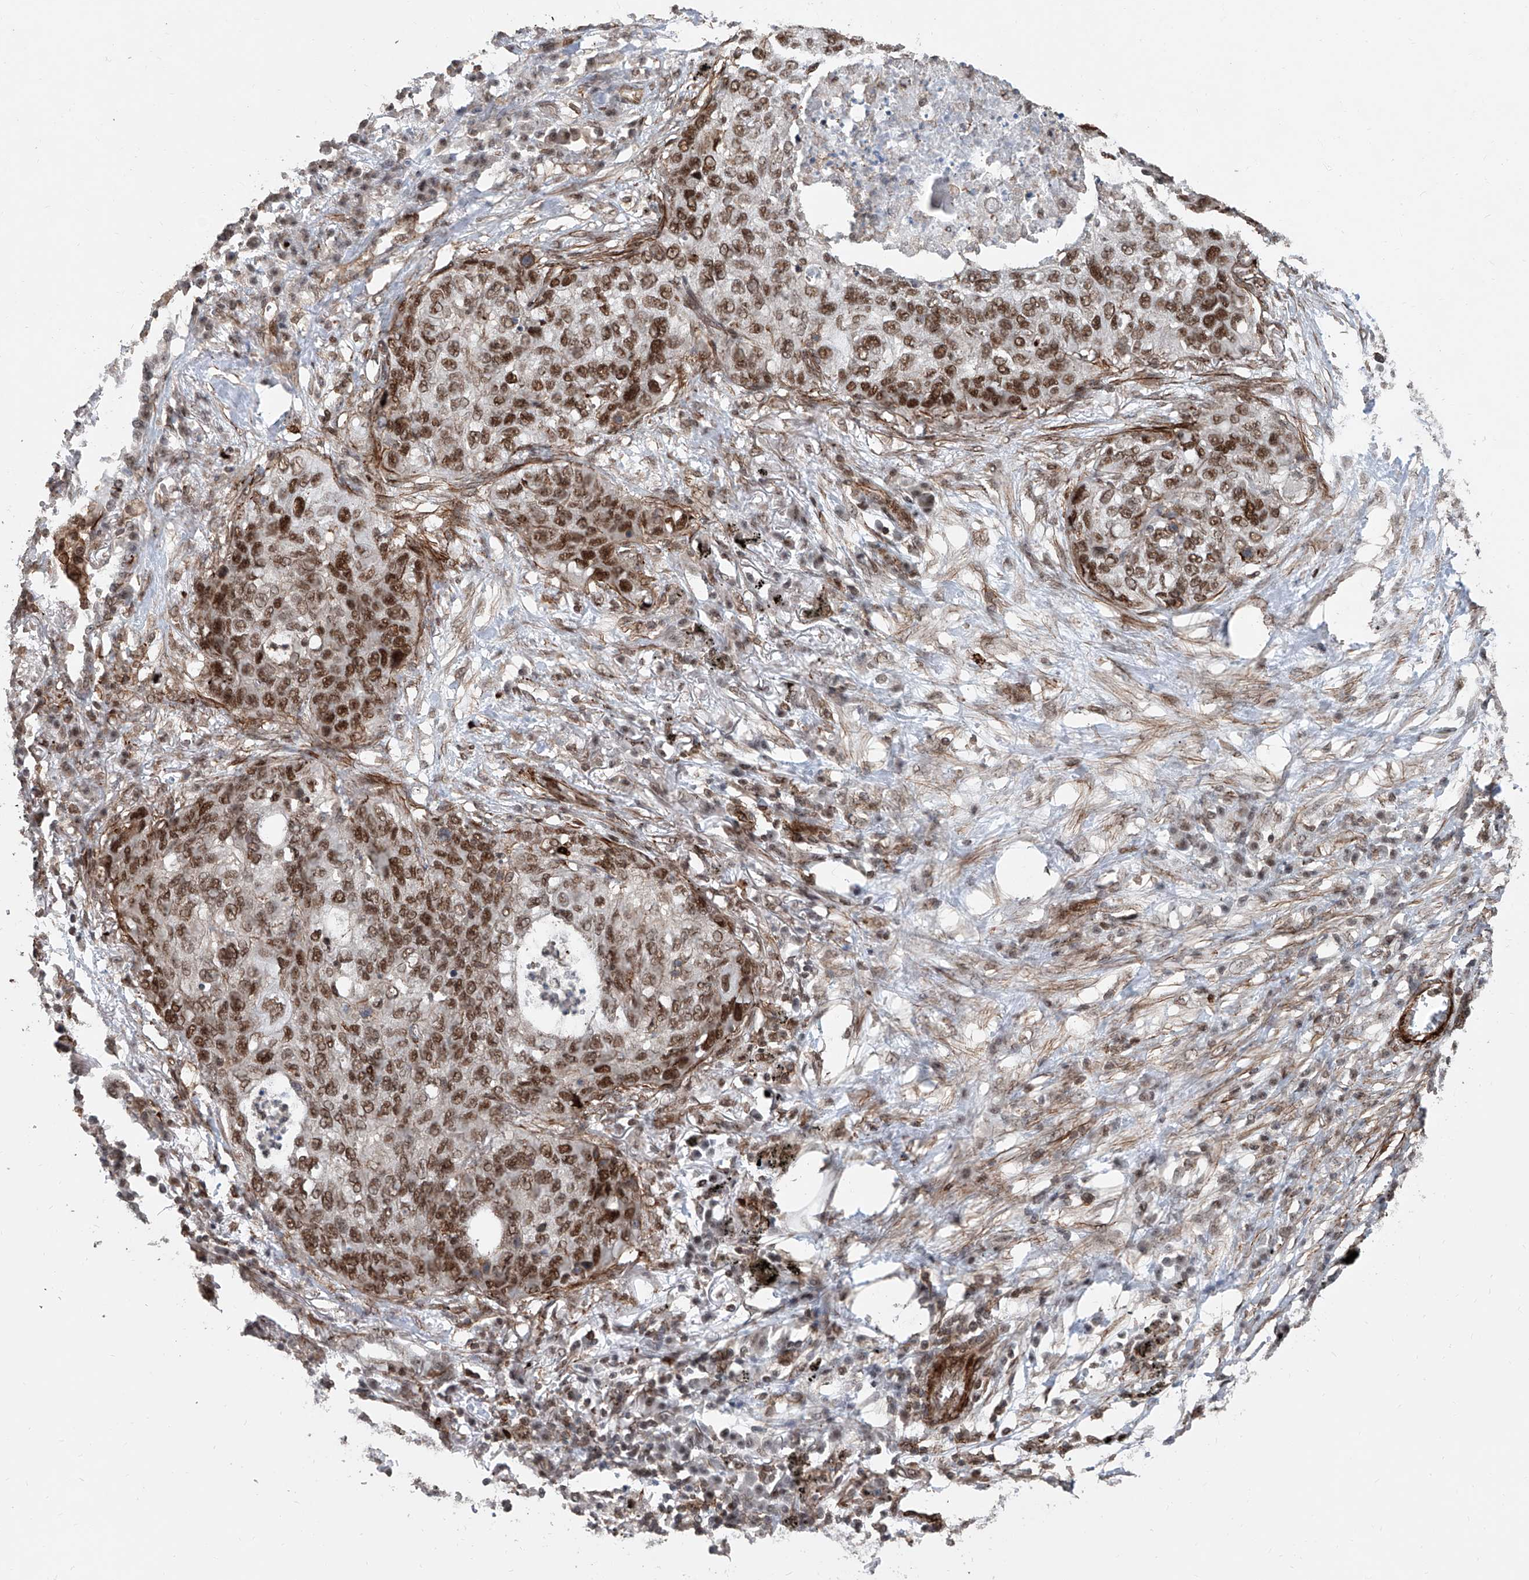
{"staining": {"intensity": "moderate", "quantity": ">75%", "location": "nuclear"}, "tissue": "lung cancer", "cell_type": "Tumor cells", "image_type": "cancer", "snomed": [{"axis": "morphology", "description": "Squamous cell carcinoma, NOS"}, {"axis": "topography", "description": "Lung"}], "caption": "Immunohistochemistry of human lung squamous cell carcinoma exhibits medium levels of moderate nuclear staining in approximately >75% of tumor cells. The protein is stained brown, and the nuclei are stained in blue (DAB IHC with brightfield microscopy, high magnification).", "gene": "SDE2", "patient": {"sex": "female", "age": 63}}